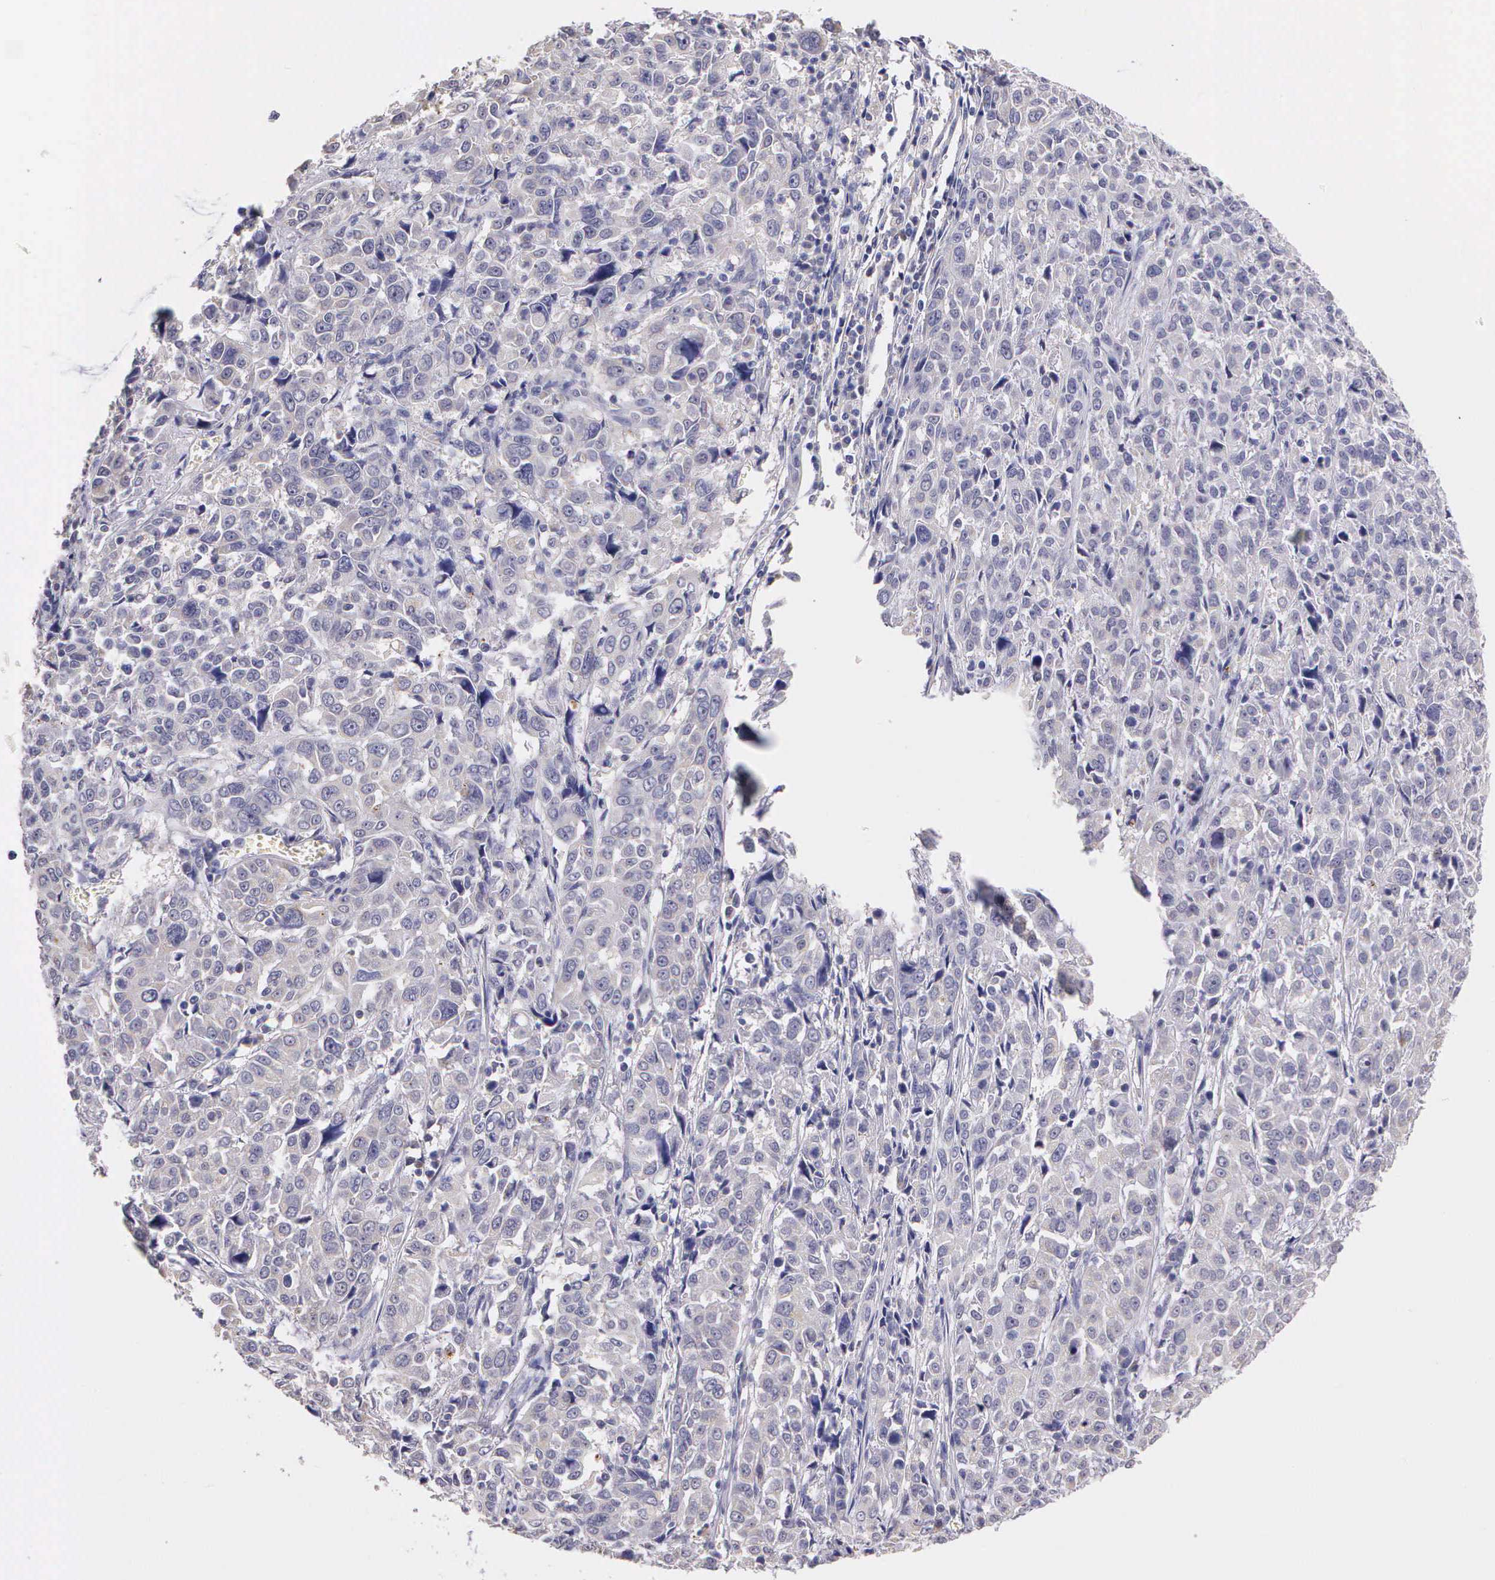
{"staining": {"intensity": "negative", "quantity": "none", "location": "none"}, "tissue": "pancreatic cancer", "cell_type": "Tumor cells", "image_type": "cancer", "snomed": [{"axis": "morphology", "description": "Adenocarcinoma, NOS"}, {"axis": "topography", "description": "Pancreas"}], "caption": "This is an IHC micrograph of human pancreatic adenocarcinoma. There is no positivity in tumor cells.", "gene": "ESR1", "patient": {"sex": "female", "age": 52}}